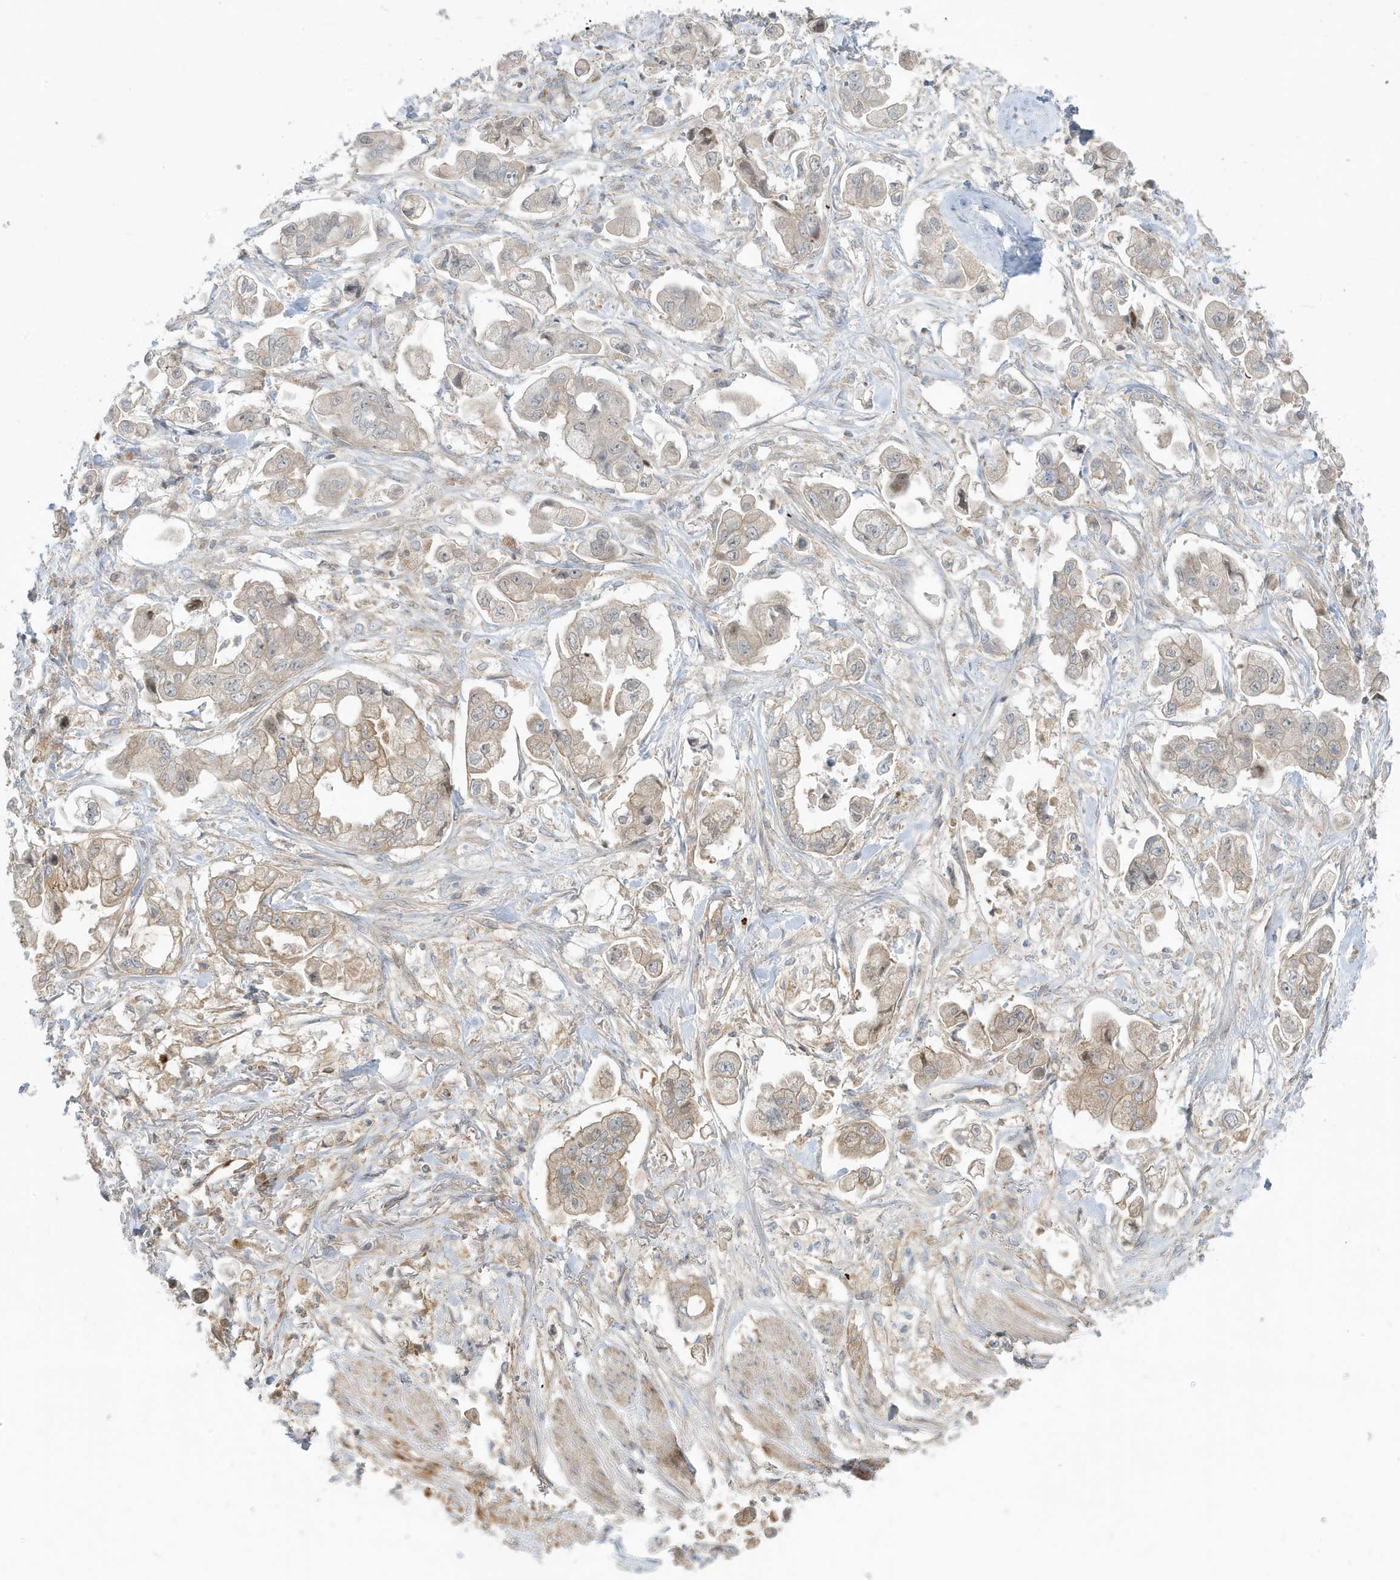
{"staining": {"intensity": "weak", "quantity": "<25%", "location": "cytoplasmic/membranous"}, "tissue": "stomach cancer", "cell_type": "Tumor cells", "image_type": "cancer", "snomed": [{"axis": "morphology", "description": "Adenocarcinoma, NOS"}, {"axis": "topography", "description": "Stomach"}], "caption": "DAB immunohistochemical staining of human stomach cancer reveals no significant expression in tumor cells.", "gene": "IFT57", "patient": {"sex": "male", "age": 62}}